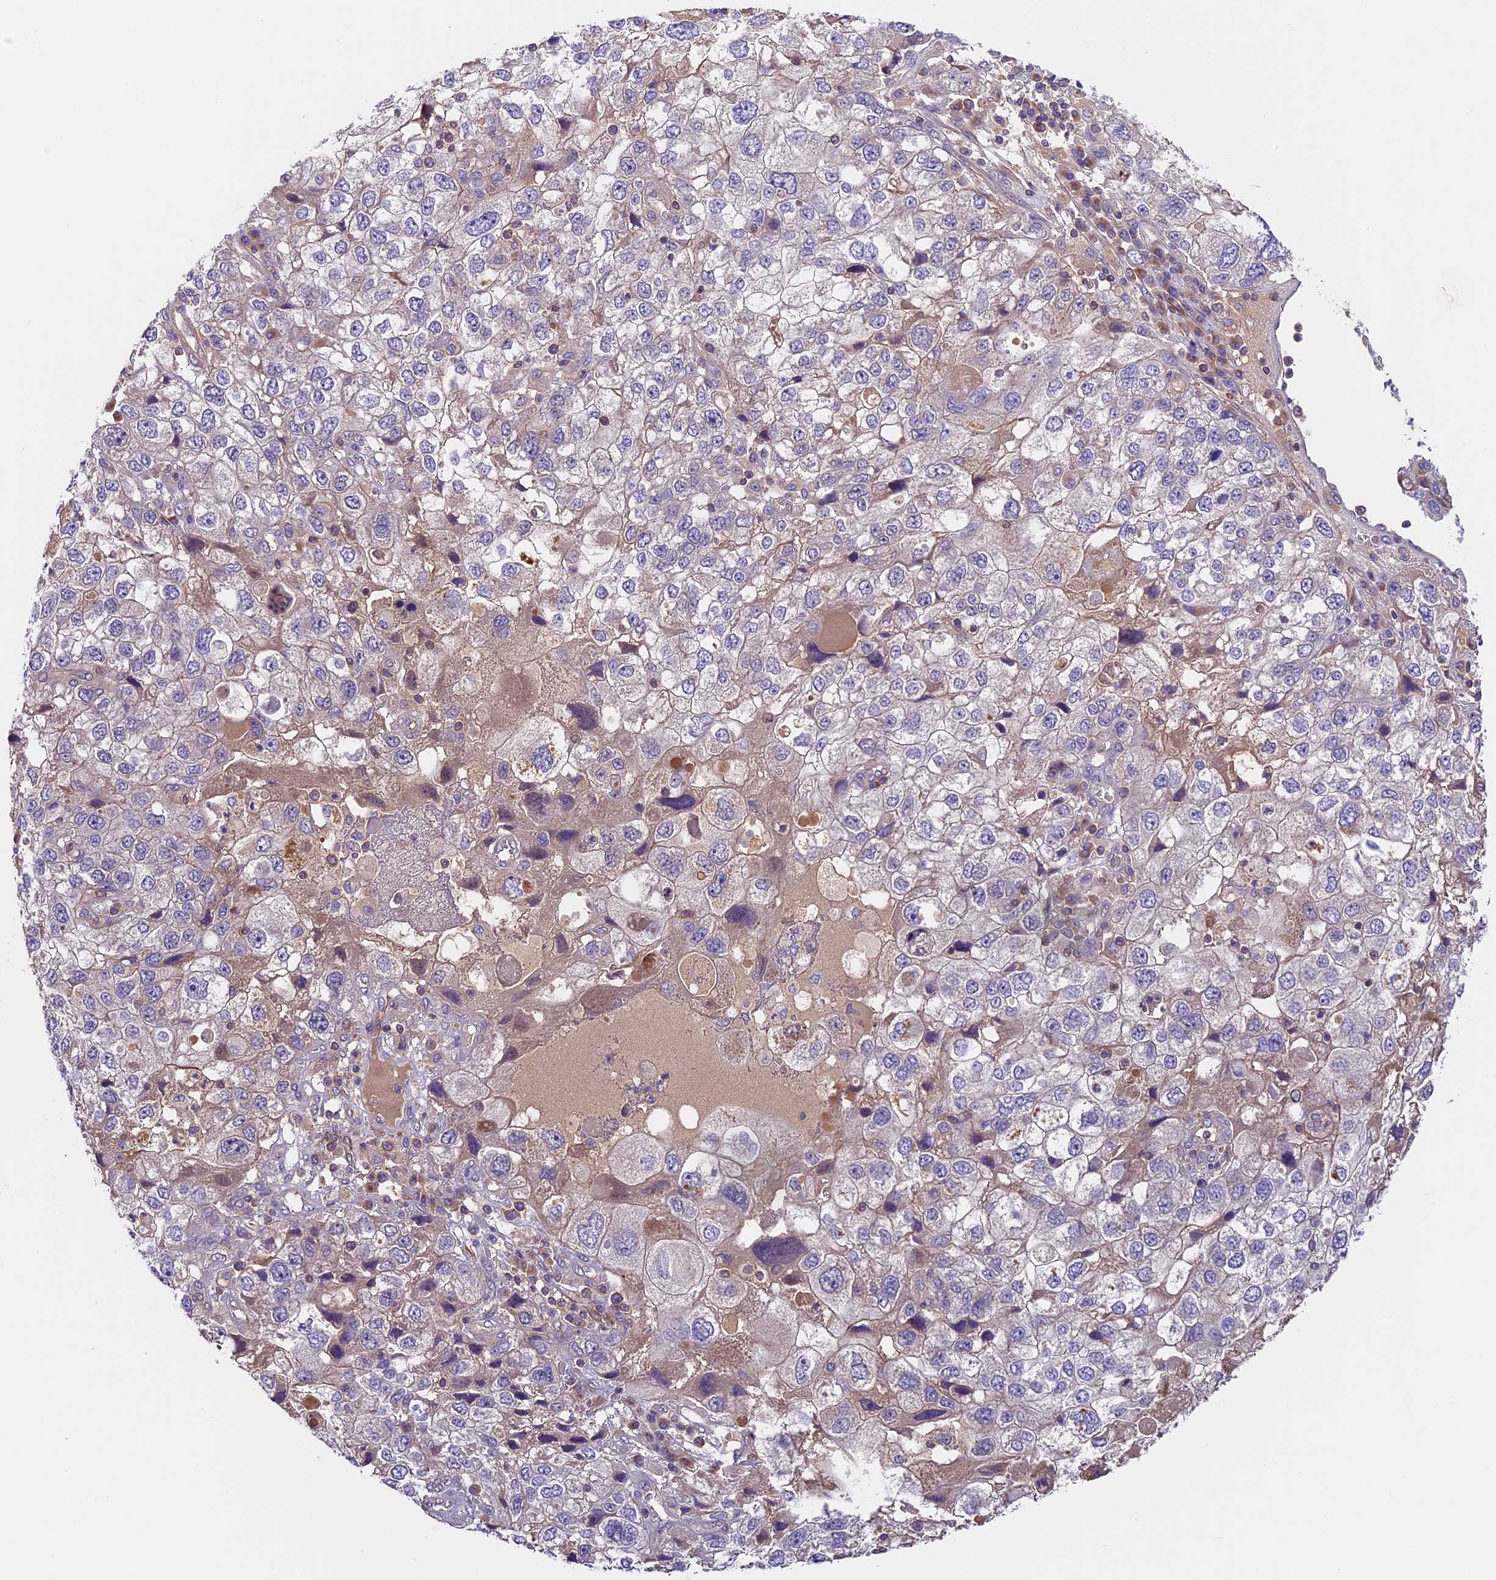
{"staining": {"intensity": "negative", "quantity": "none", "location": "none"}, "tissue": "endometrial cancer", "cell_type": "Tumor cells", "image_type": "cancer", "snomed": [{"axis": "morphology", "description": "Adenocarcinoma, NOS"}, {"axis": "topography", "description": "Endometrium"}], "caption": "Immunohistochemical staining of human endometrial cancer (adenocarcinoma) demonstrates no significant positivity in tumor cells.", "gene": "TBC1D1", "patient": {"sex": "female", "age": 49}}